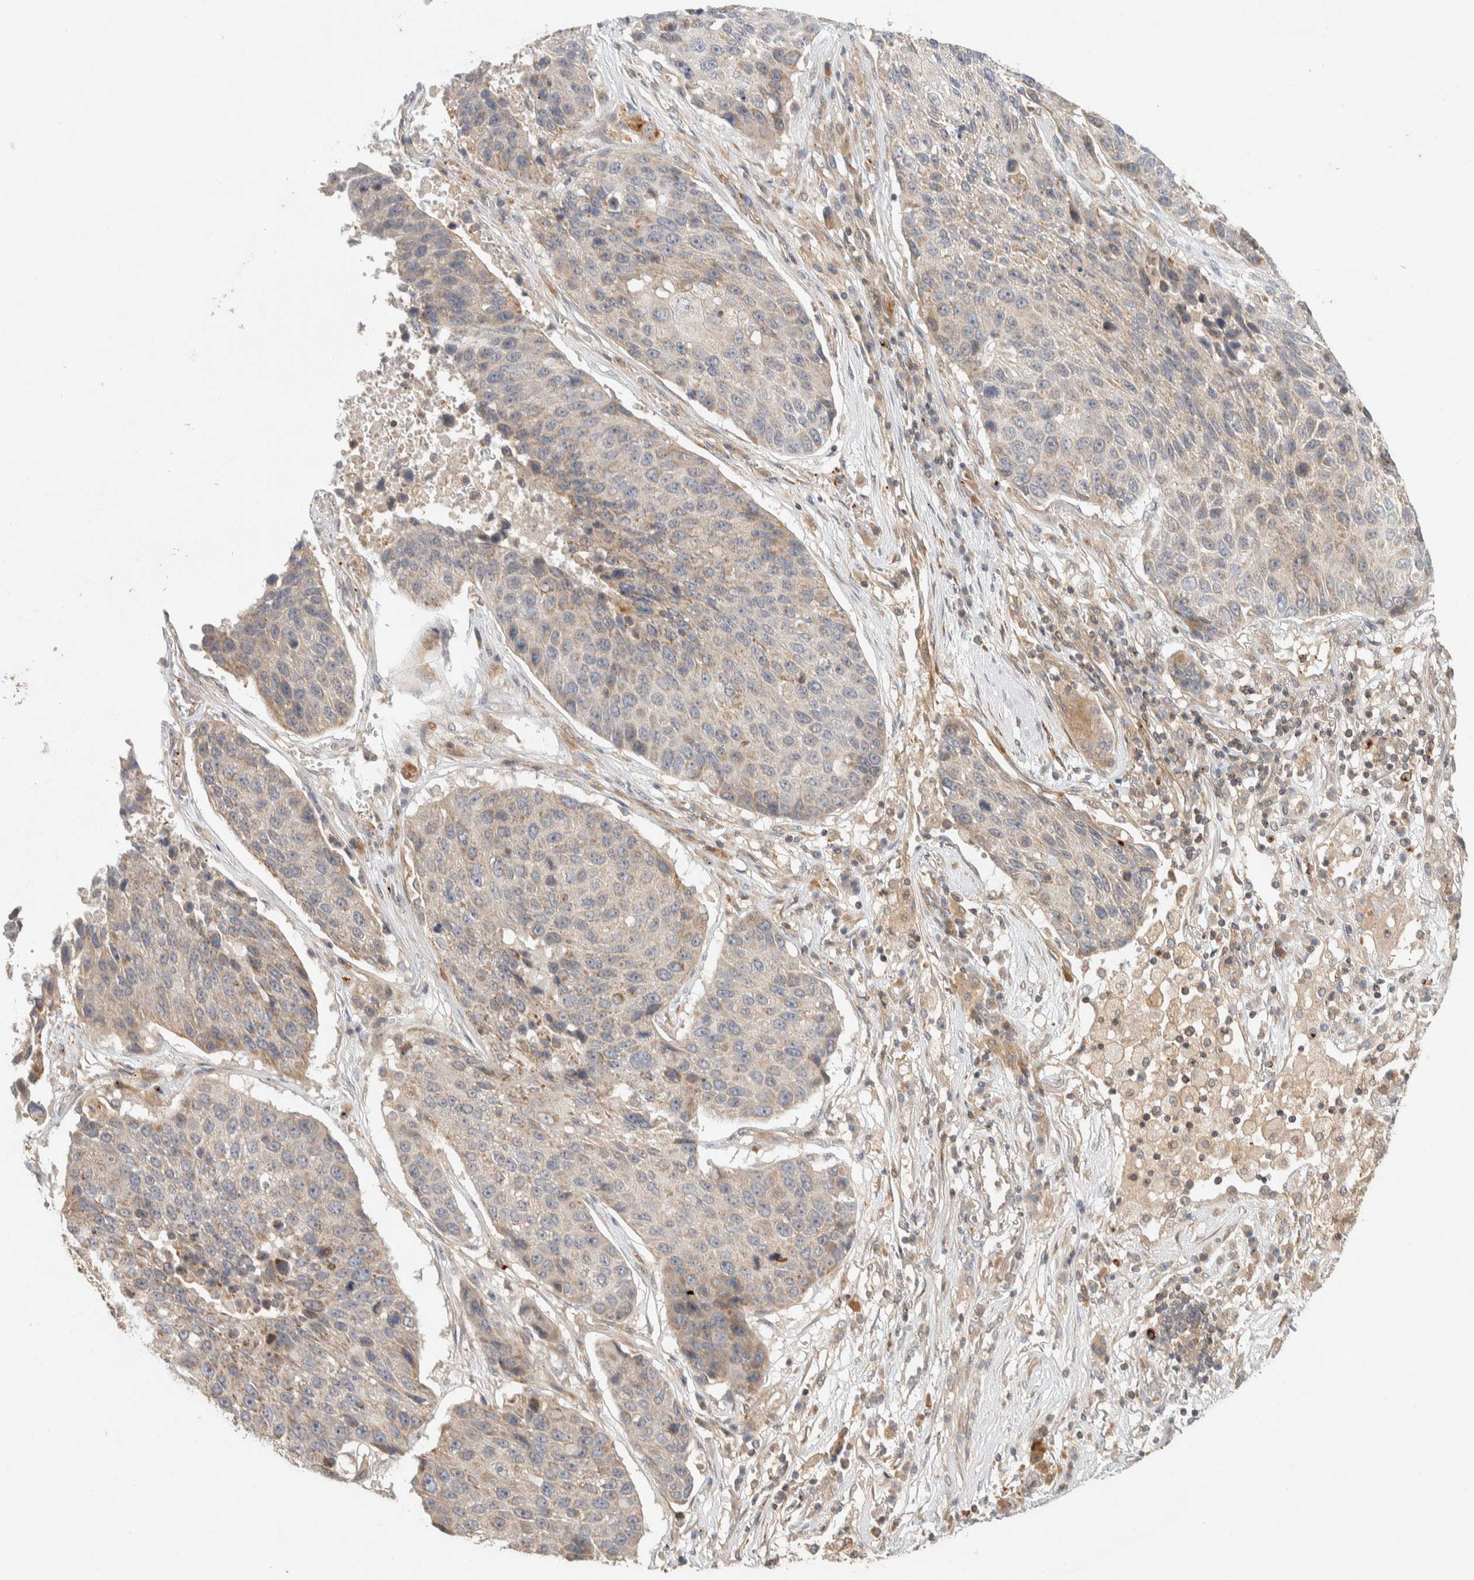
{"staining": {"intensity": "weak", "quantity": "25%-75%", "location": "cytoplasmic/membranous"}, "tissue": "lung cancer", "cell_type": "Tumor cells", "image_type": "cancer", "snomed": [{"axis": "morphology", "description": "Squamous cell carcinoma, NOS"}, {"axis": "topography", "description": "Lung"}], "caption": "Human lung cancer stained with a brown dye displays weak cytoplasmic/membranous positive staining in about 25%-75% of tumor cells.", "gene": "KIF9", "patient": {"sex": "male", "age": 61}}